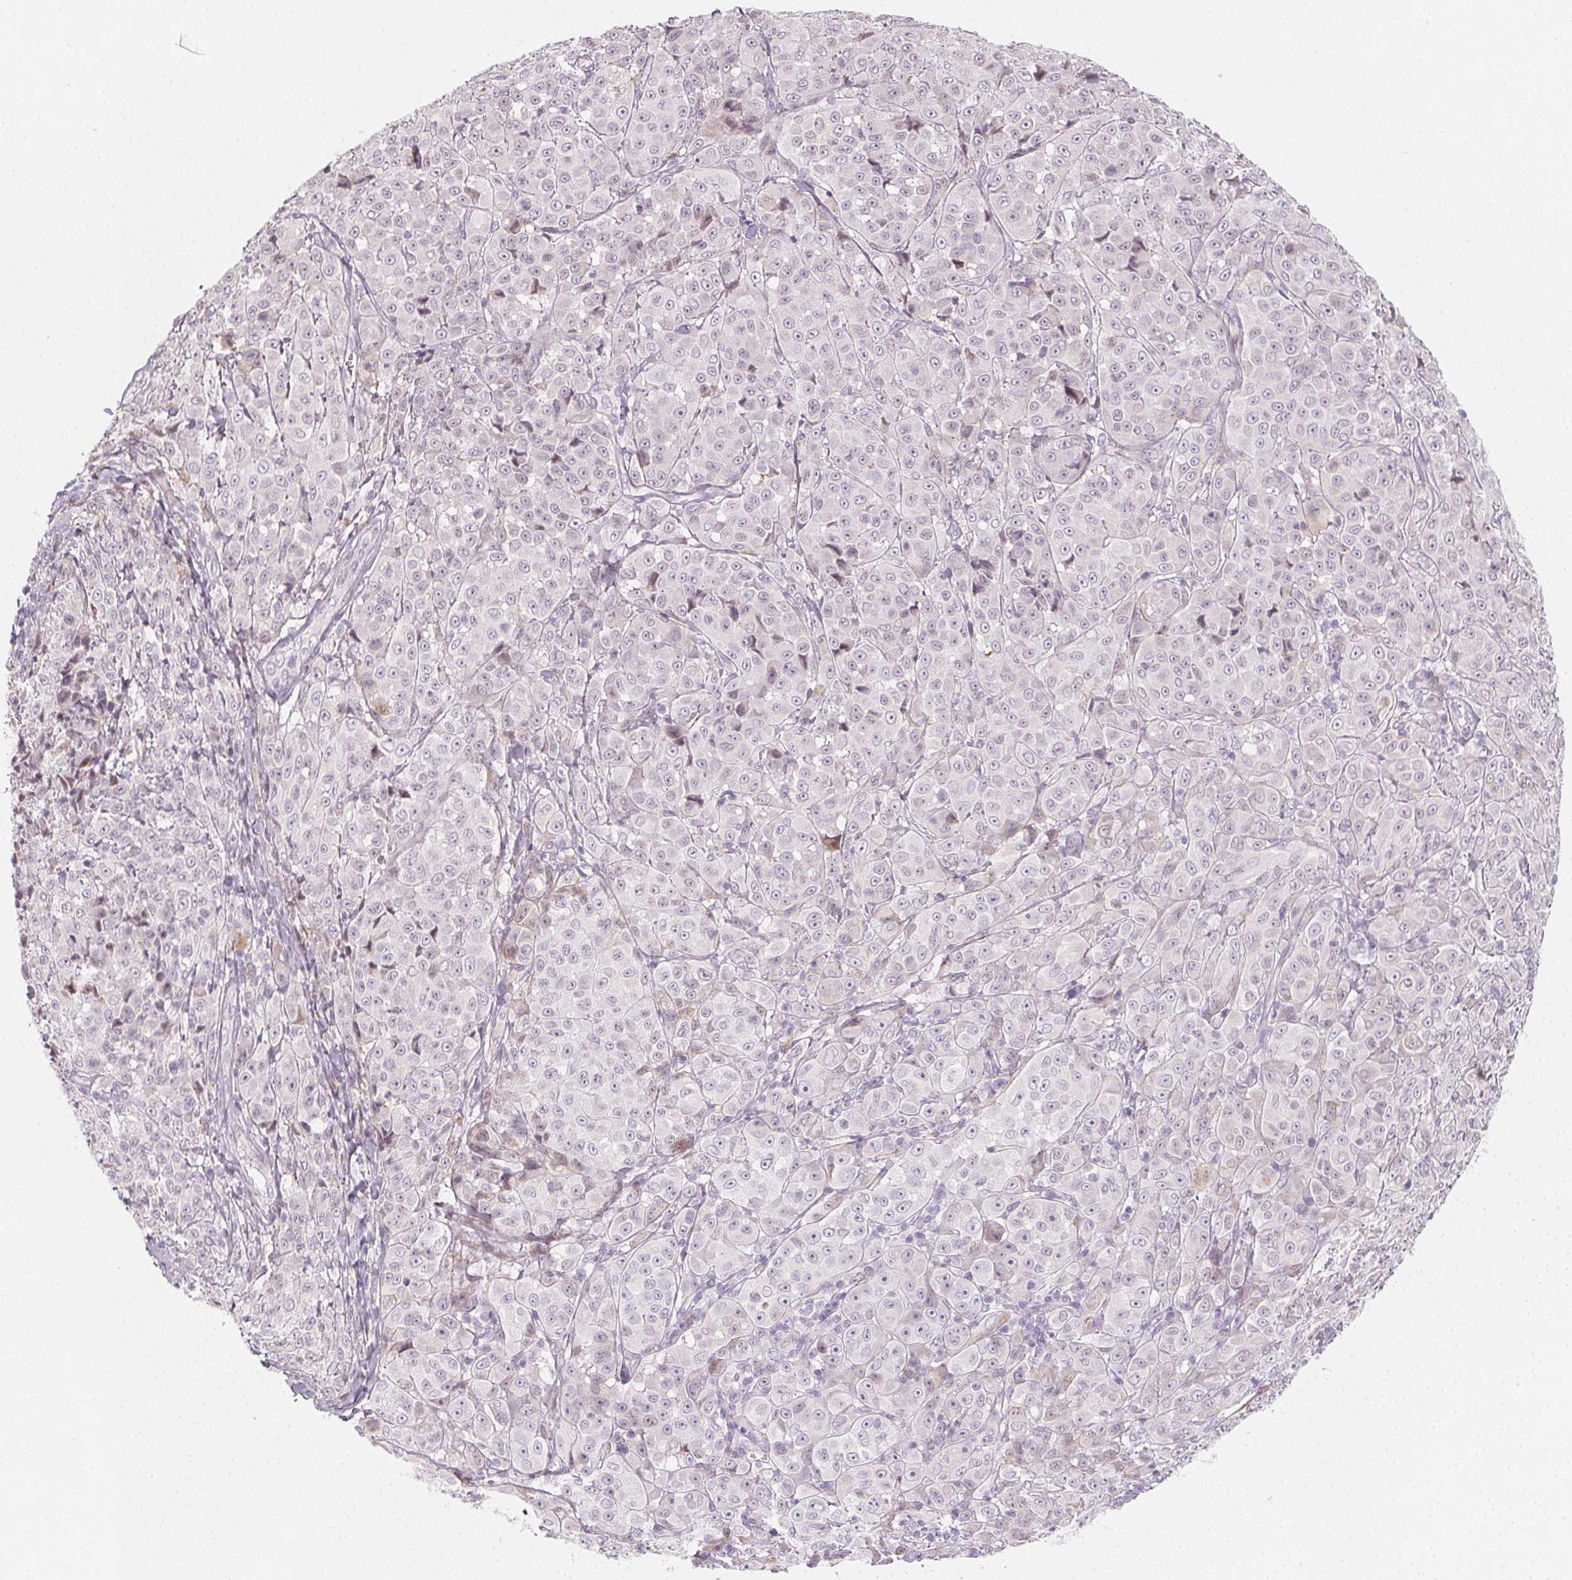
{"staining": {"intensity": "negative", "quantity": "none", "location": "none"}, "tissue": "melanoma", "cell_type": "Tumor cells", "image_type": "cancer", "snomed": [{"axis": "morphology", "description": "Malignant melanoma, NOS"}, {"axis": "topography", "description": "Skin"}], "caption": "An IHC micrograph of malignant melanoma is shown. There is no staining in tumor cells of malignant melanoma. Nuclei are stained in blue.", "gene": "CCDC96", "patient": {"sex": "male", "age": 89}}